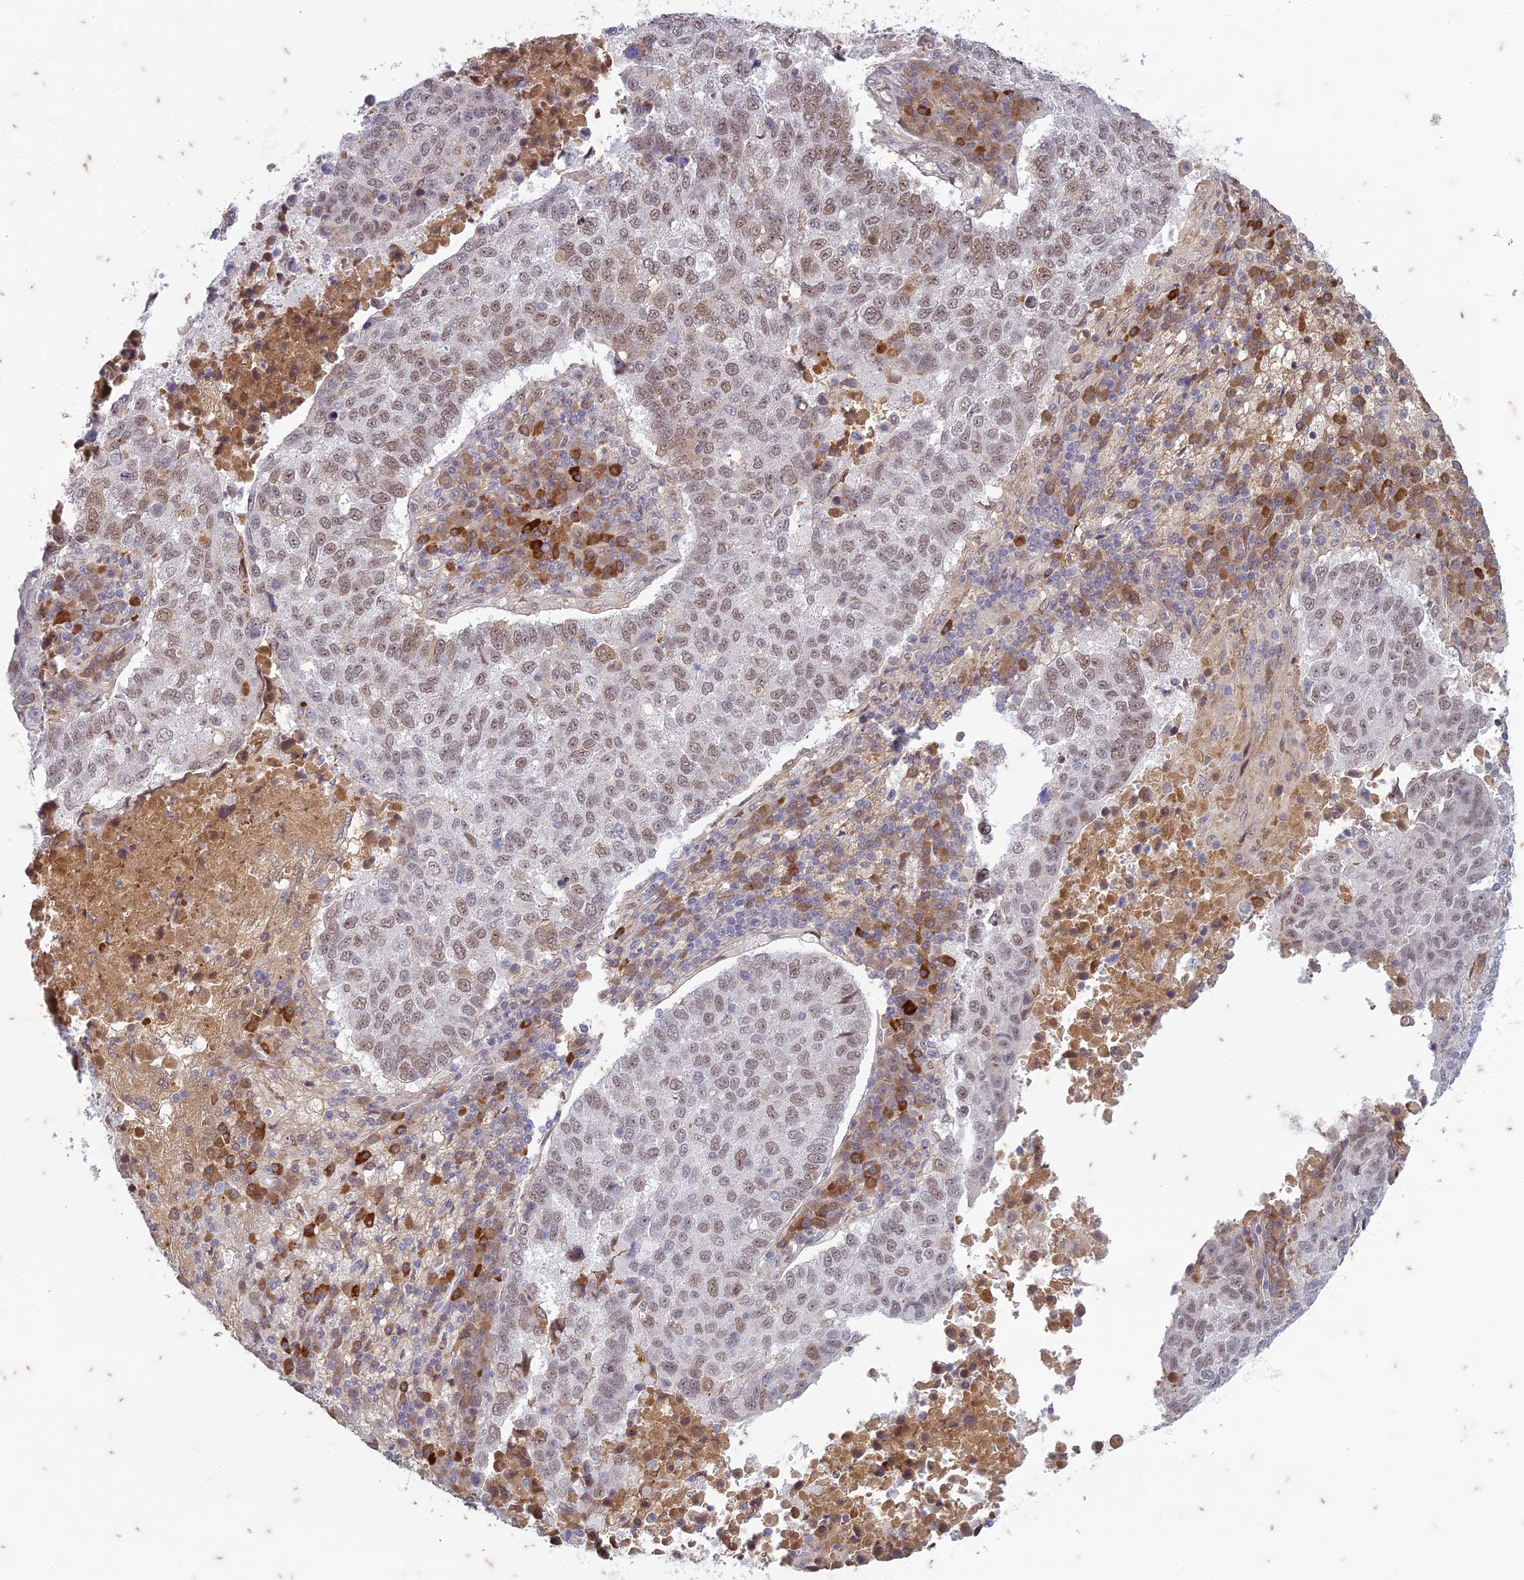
{"staining": {"intensity": "moderate", "quantity": ">75%", "location": "nuclear"}, "tissue": "lung cancer", "cell_type": "Tumor cells", "image_type": "cancer", "snomed": [{"axis": "morphology", "description": "Squamous cell carcinoma, NOS"}, {"axis": "topography", "description": "Lung"}], "caption": "Lung squamous cell carcinoma stained with DAB (3,3'-diaminobenzidine) immunohistochemistry demonstrates medium levels of moderate nuclear expression in approximately >75% of tumor cells.", "gene": "PABPN1L", "patient": {"sex": "male", "age": 73}}